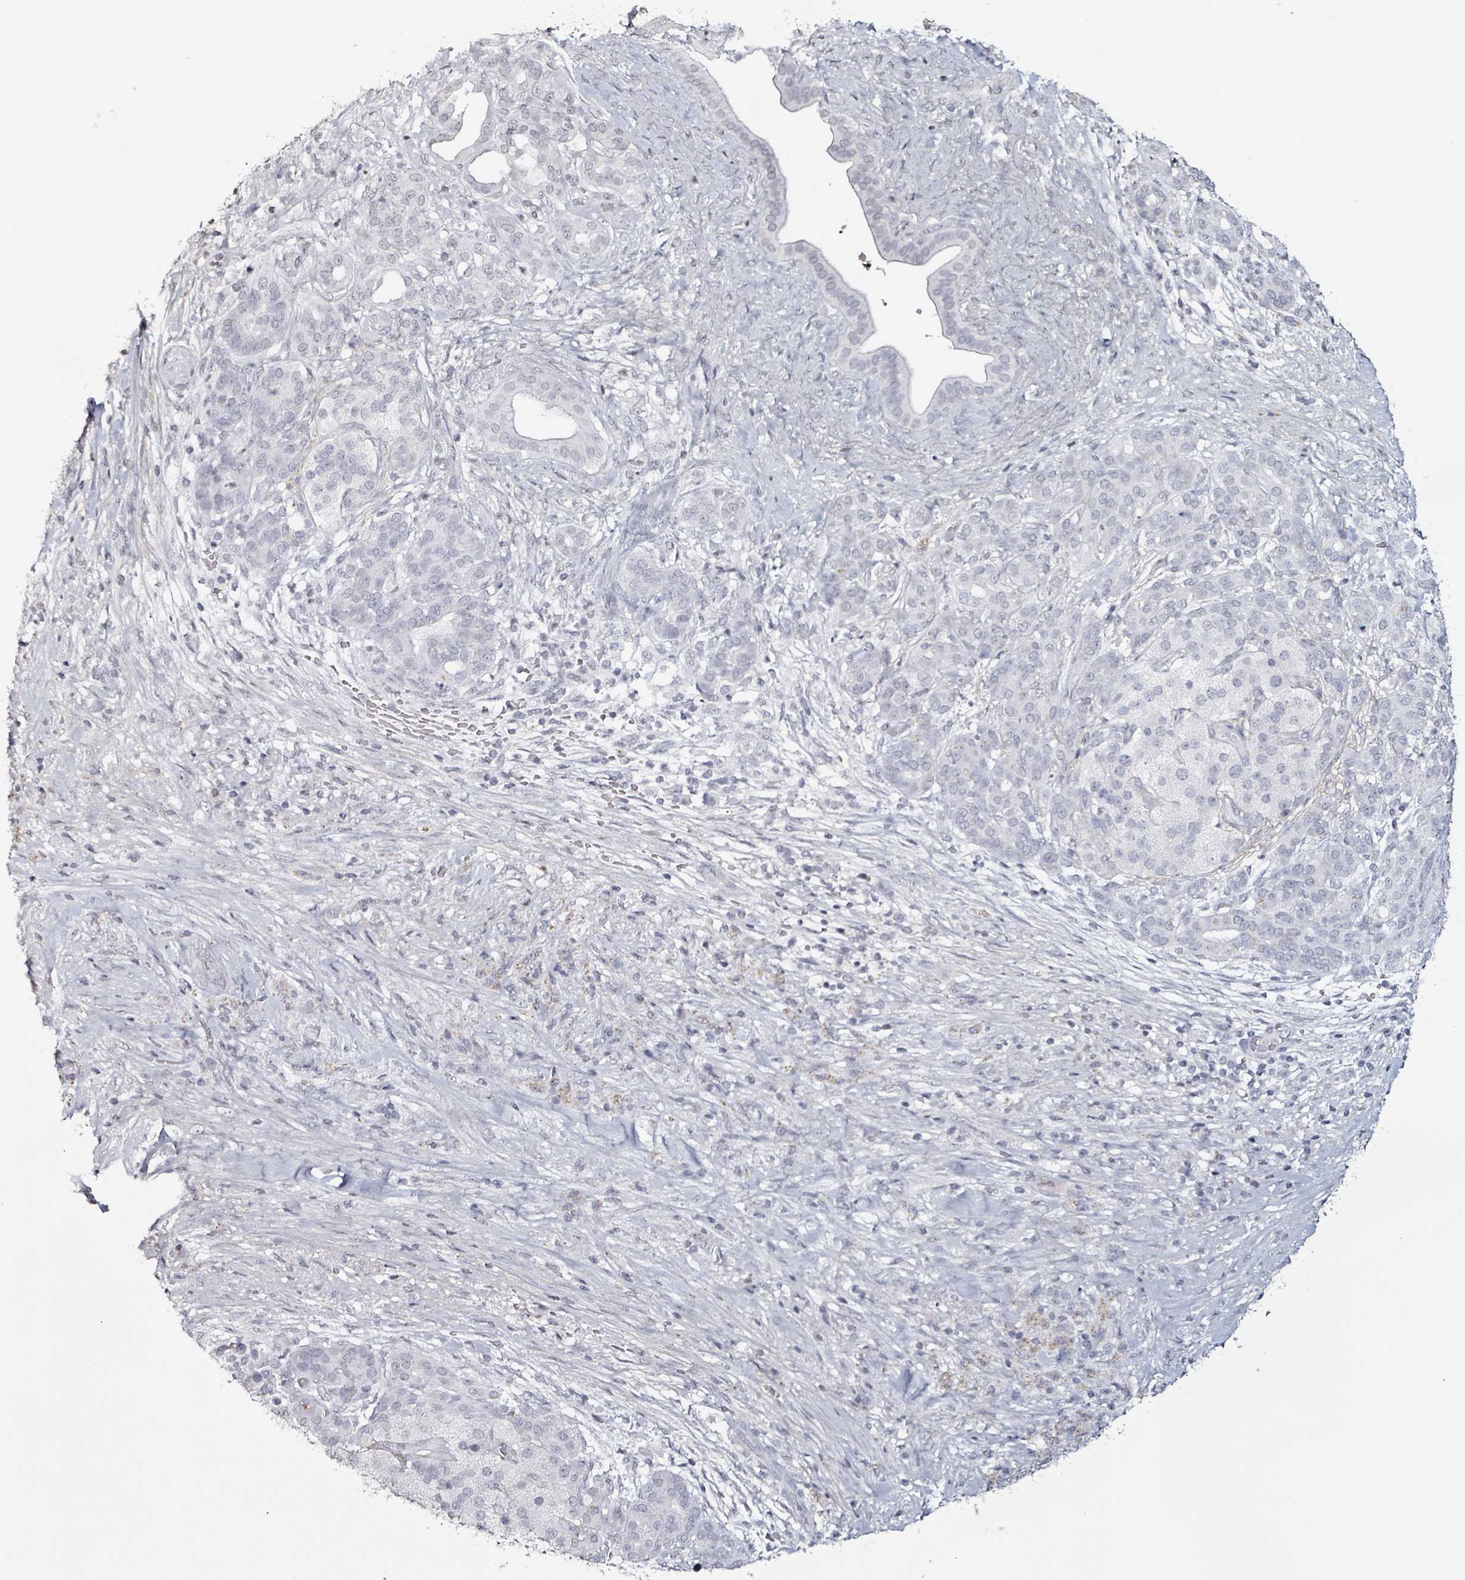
{"staining": {"intensity": "negative", "quantity": "none", "location": "none"}, "tissue": "pancreatic cancer", "cell_type": "Tumor cells", "image_type": "cancer", "snomed": [{"axis": "morphology", "description": "Adenocarcinoma, NOS"}, {"axis": "topography", "description": "Pancreas"}], "caption": "Pancreatic adenocarcinoma was stained to show a protein in brown. There is no significant expression in tumor cells.", "gene": "CA9", "patient": {"sex": "male", "age": 44}}